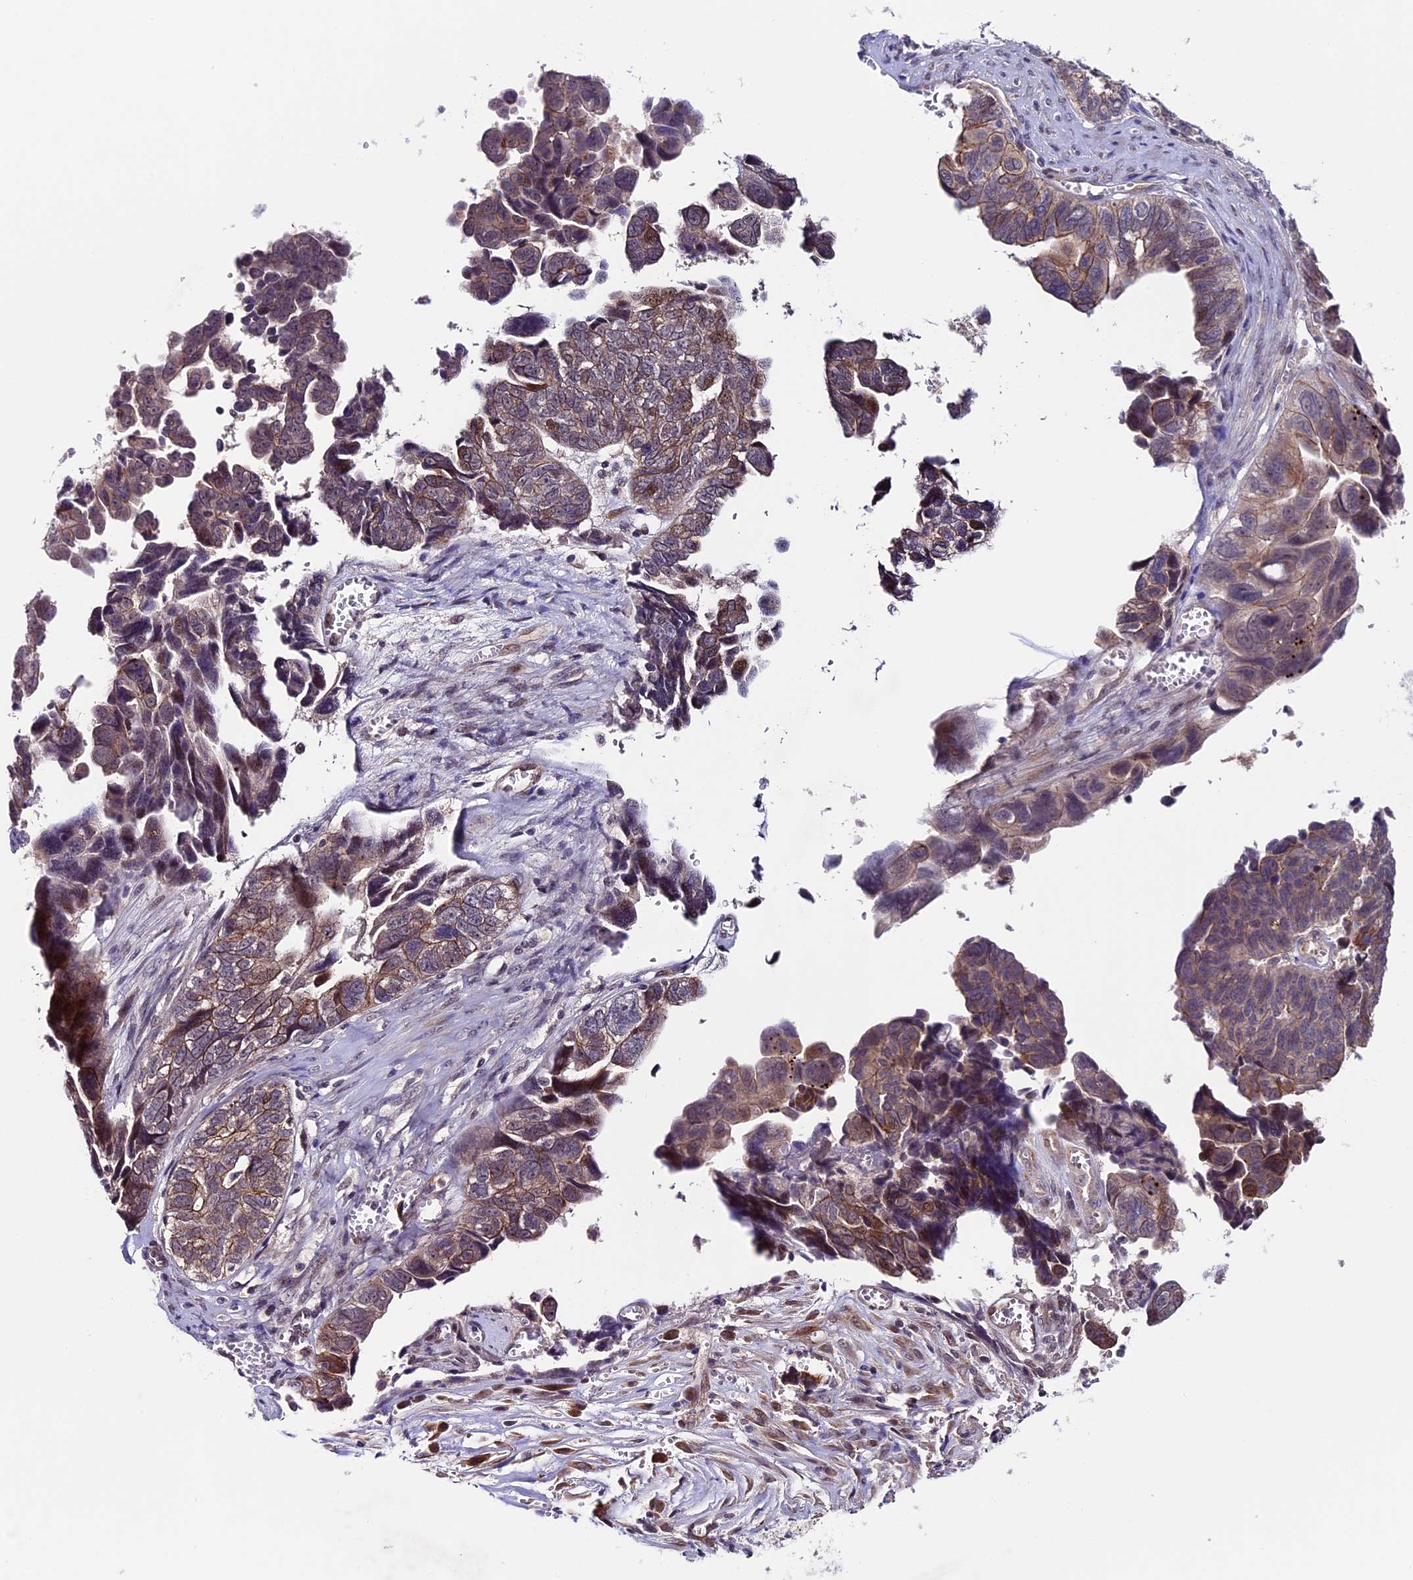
{"staining": {"intensity": "moderate", "quantity": ">75%", "location": "cytoplasmic/membranous"}, "tissue": "ovarian cancer", "cell_type": "Tumor cells", "image_type": "cancer", "snomed": [{"axis": "morphology", "description": "Cystadenocarcinoma, serous, NOS"}, {"axis": "topography", "description": "Ovary"}], "caption": "Ovarian serous cystadenocarcinoma stained with DAB IHC displays medium levels of moderate cytoplasmic/membranous positivity in approximately >75% of tumor cells. The protein is stained brown, and the nuclei are stained in blue (DAB (3,3'-diaminobenzidine) IHC with brightfield microscopy, high magnification).", "gene": "SIPA1L3", "patient": {"sex": "female", "age": 79}}